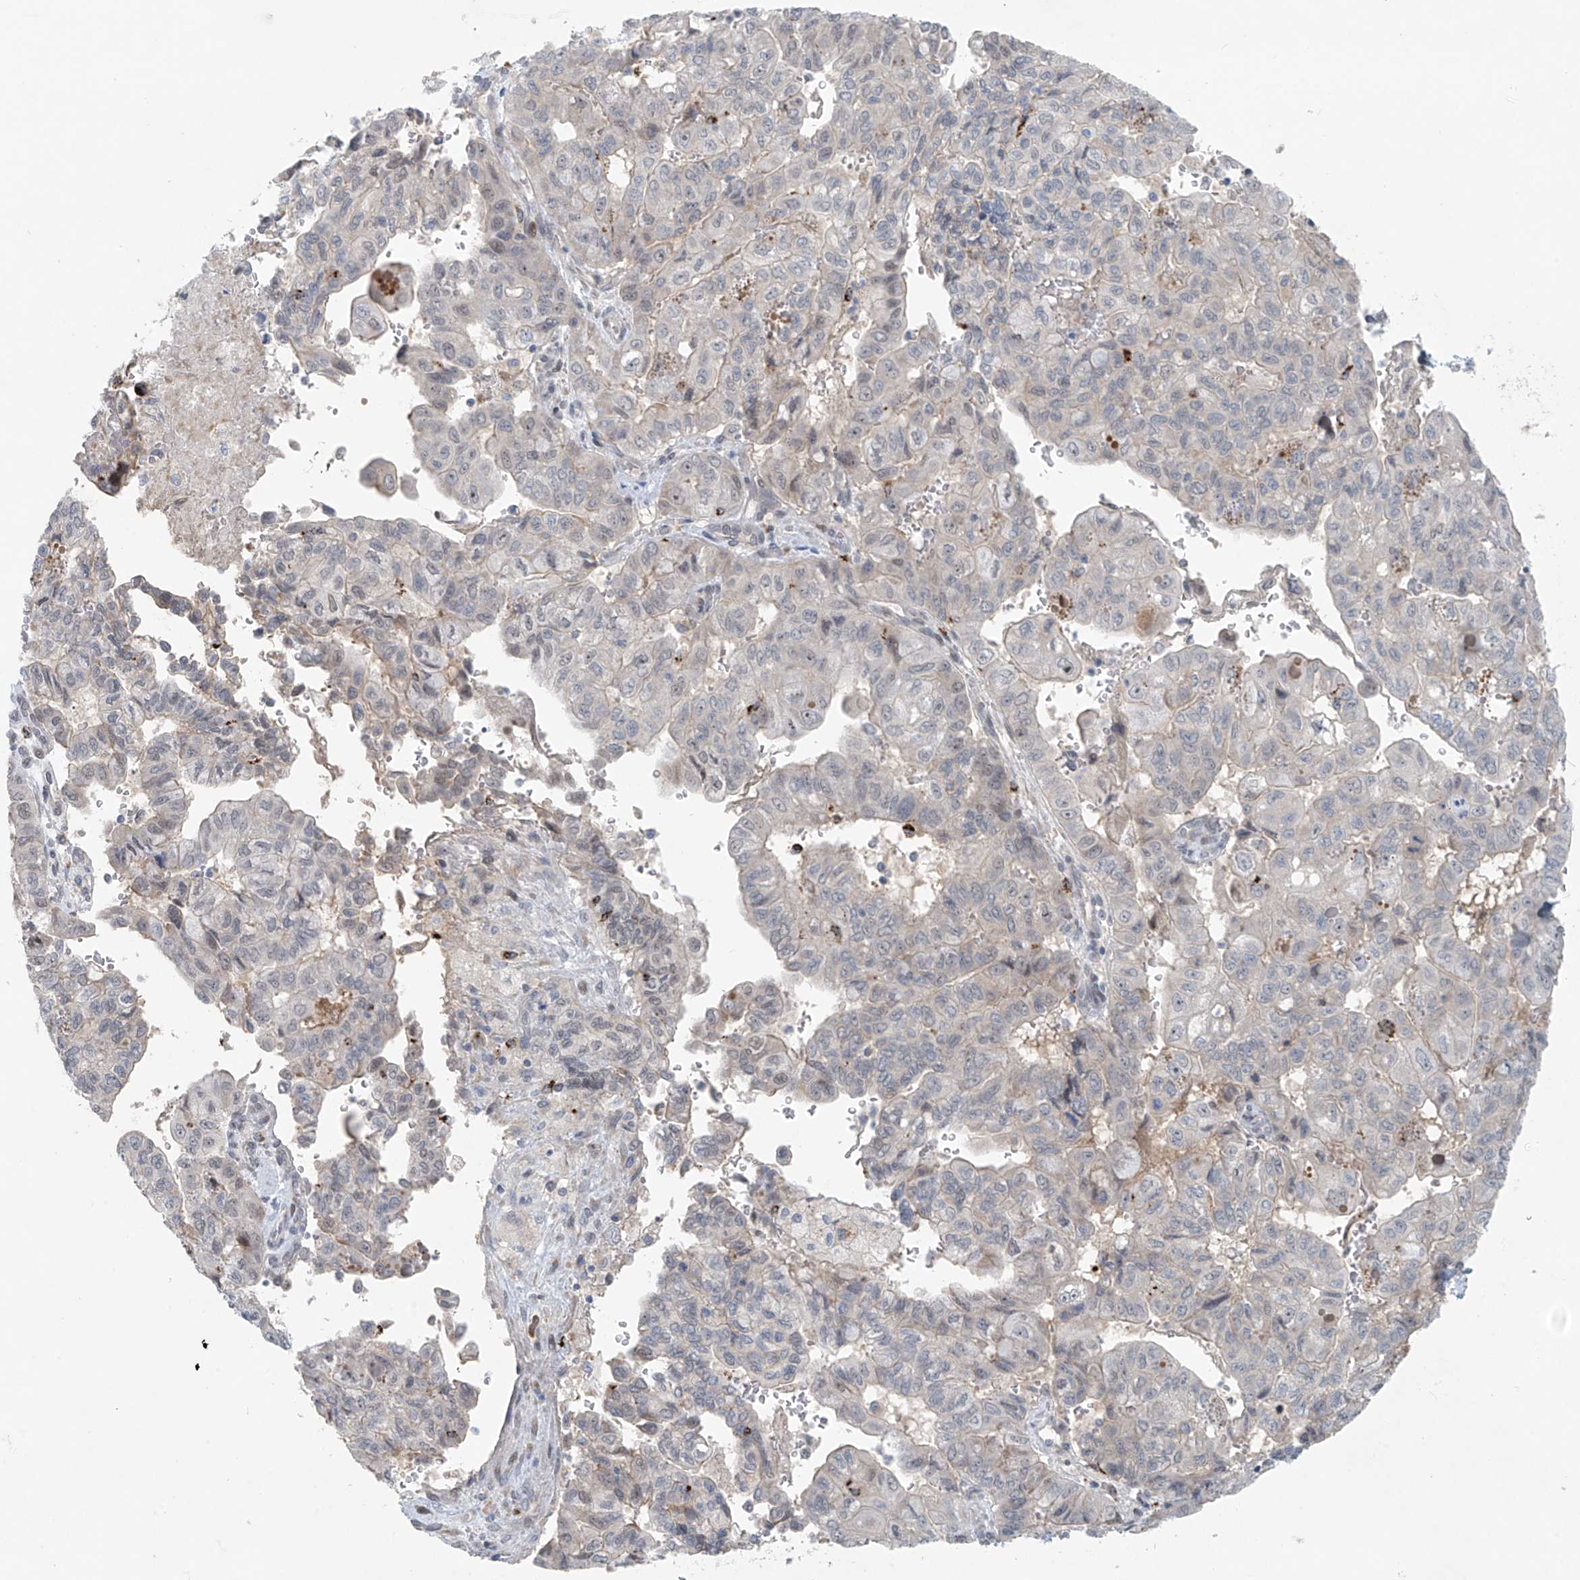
{"staining": {"intensity": "negative", "quantity": "none", "location": "none"}, "tissue": "pancreatic cancer", "cell_type": "Tumor cells", "image_type": "cancer", "snomed": [{"axis": "morphology", "description": "Adenocarcinoma, NOS"}, {"axis": "topography", "description": "Pancreas"}], "caption": "This is an immunohistochemistry image of human pancreatic adenocarcinoma. There is no staining in tumor cells.", "gene": "PPAT", "patient": {"sex": "male", "age": 51}}